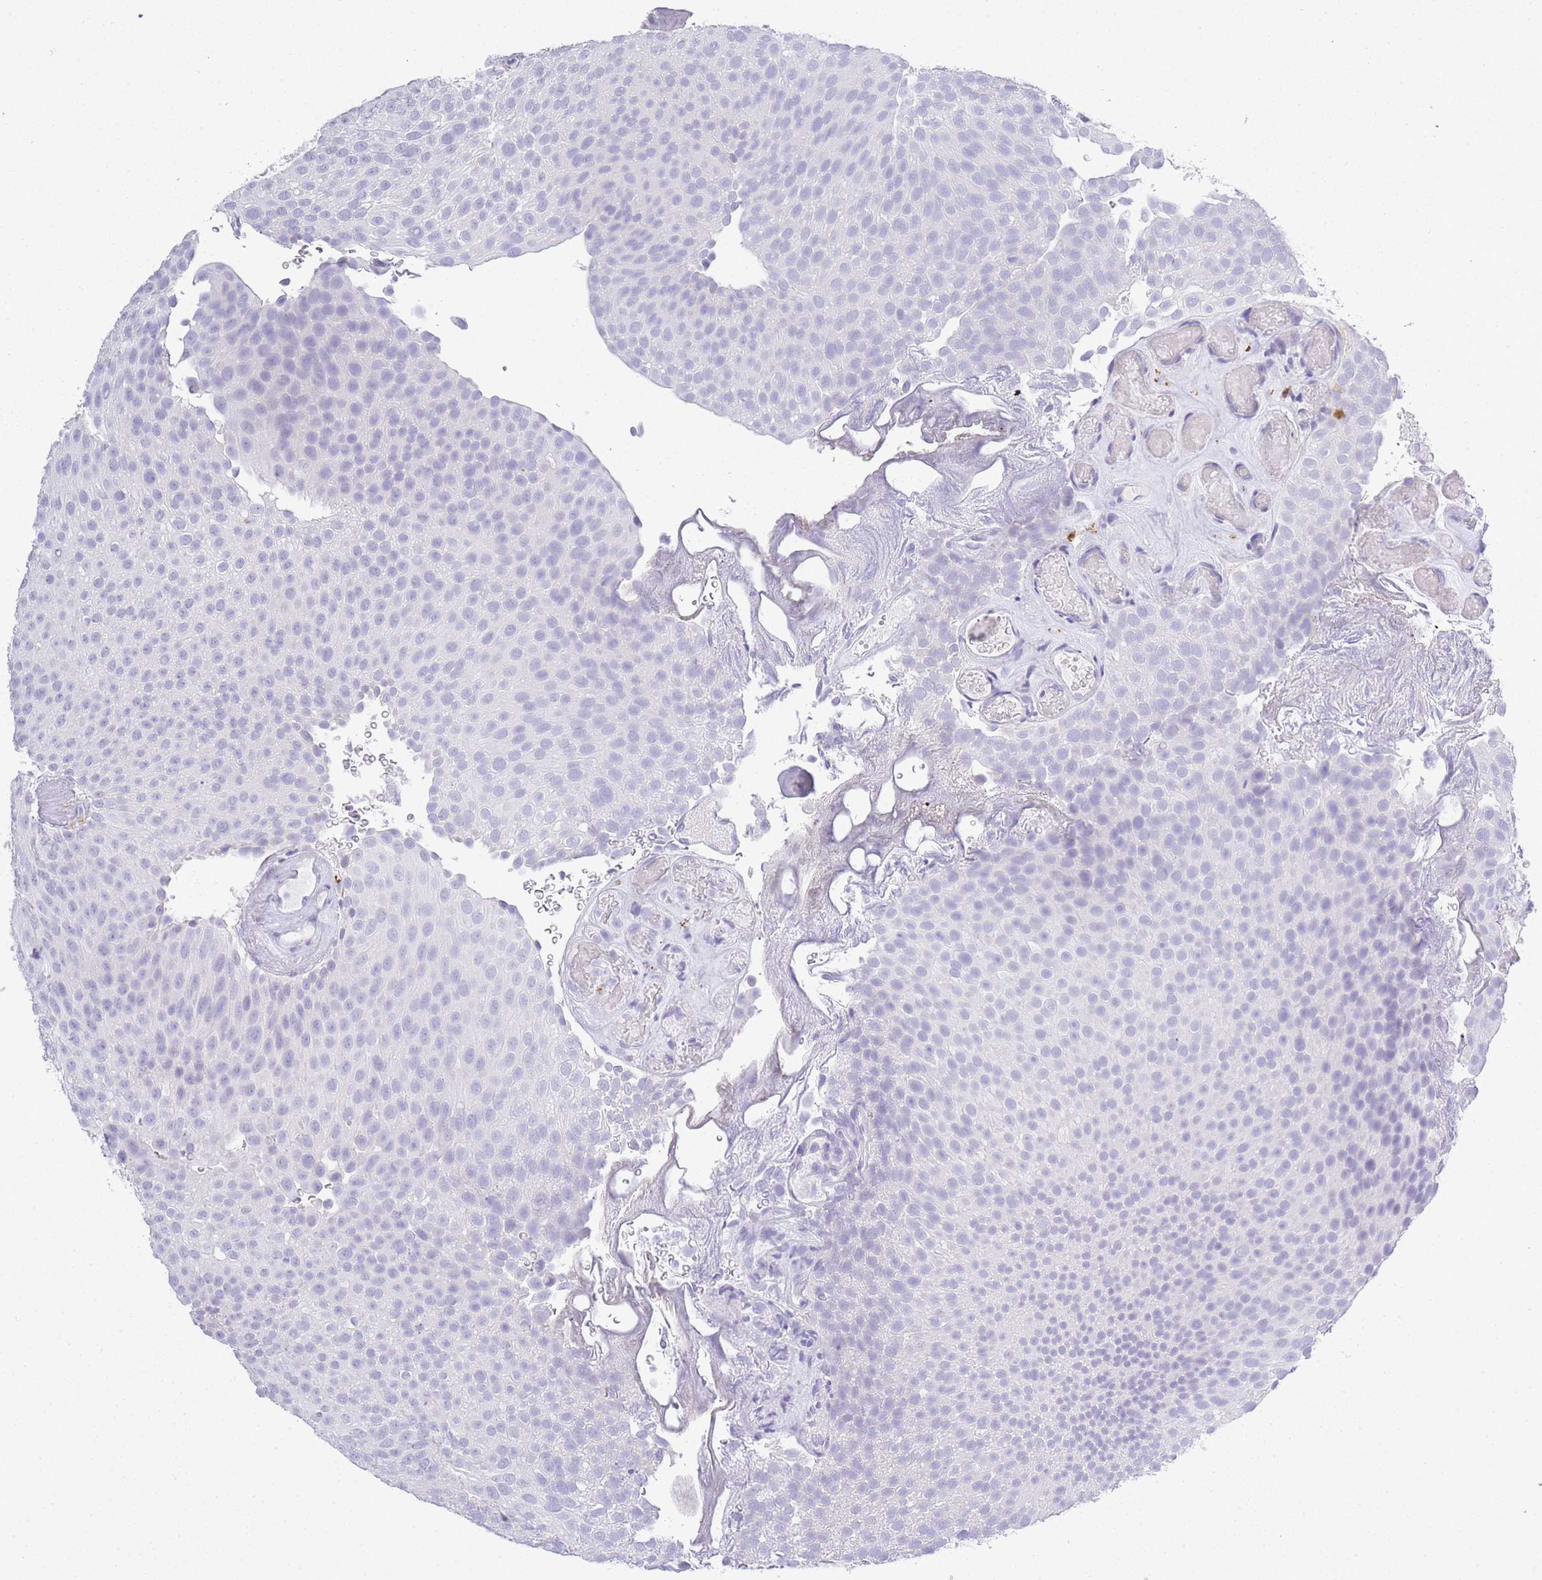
{"staining": {"intensity": "negative", "quantity": "none", "location": "none"}, "tissue": "urothelial cancer", "cell_type": "Tumor cells", "image_type": "cancer", "snomed": [{"axis": "morphology", "description": "Urothelial carcinoma, Low grade"}, {"axis": "topography", "description": "Urinary bladder"}], "caption": "This is a histopathology image of IHC staining of urothelial cancer, which shows no positivity in tumor cells. The staining was performed using DAB (3,3'-diaminobenzidine) to visualize the protein expression in brown, while the nuclei were stained in blue with hematoxylin (Magnification: 20x).", "gene": "RHO", "patient": {"sex": "male", "age": 78}}